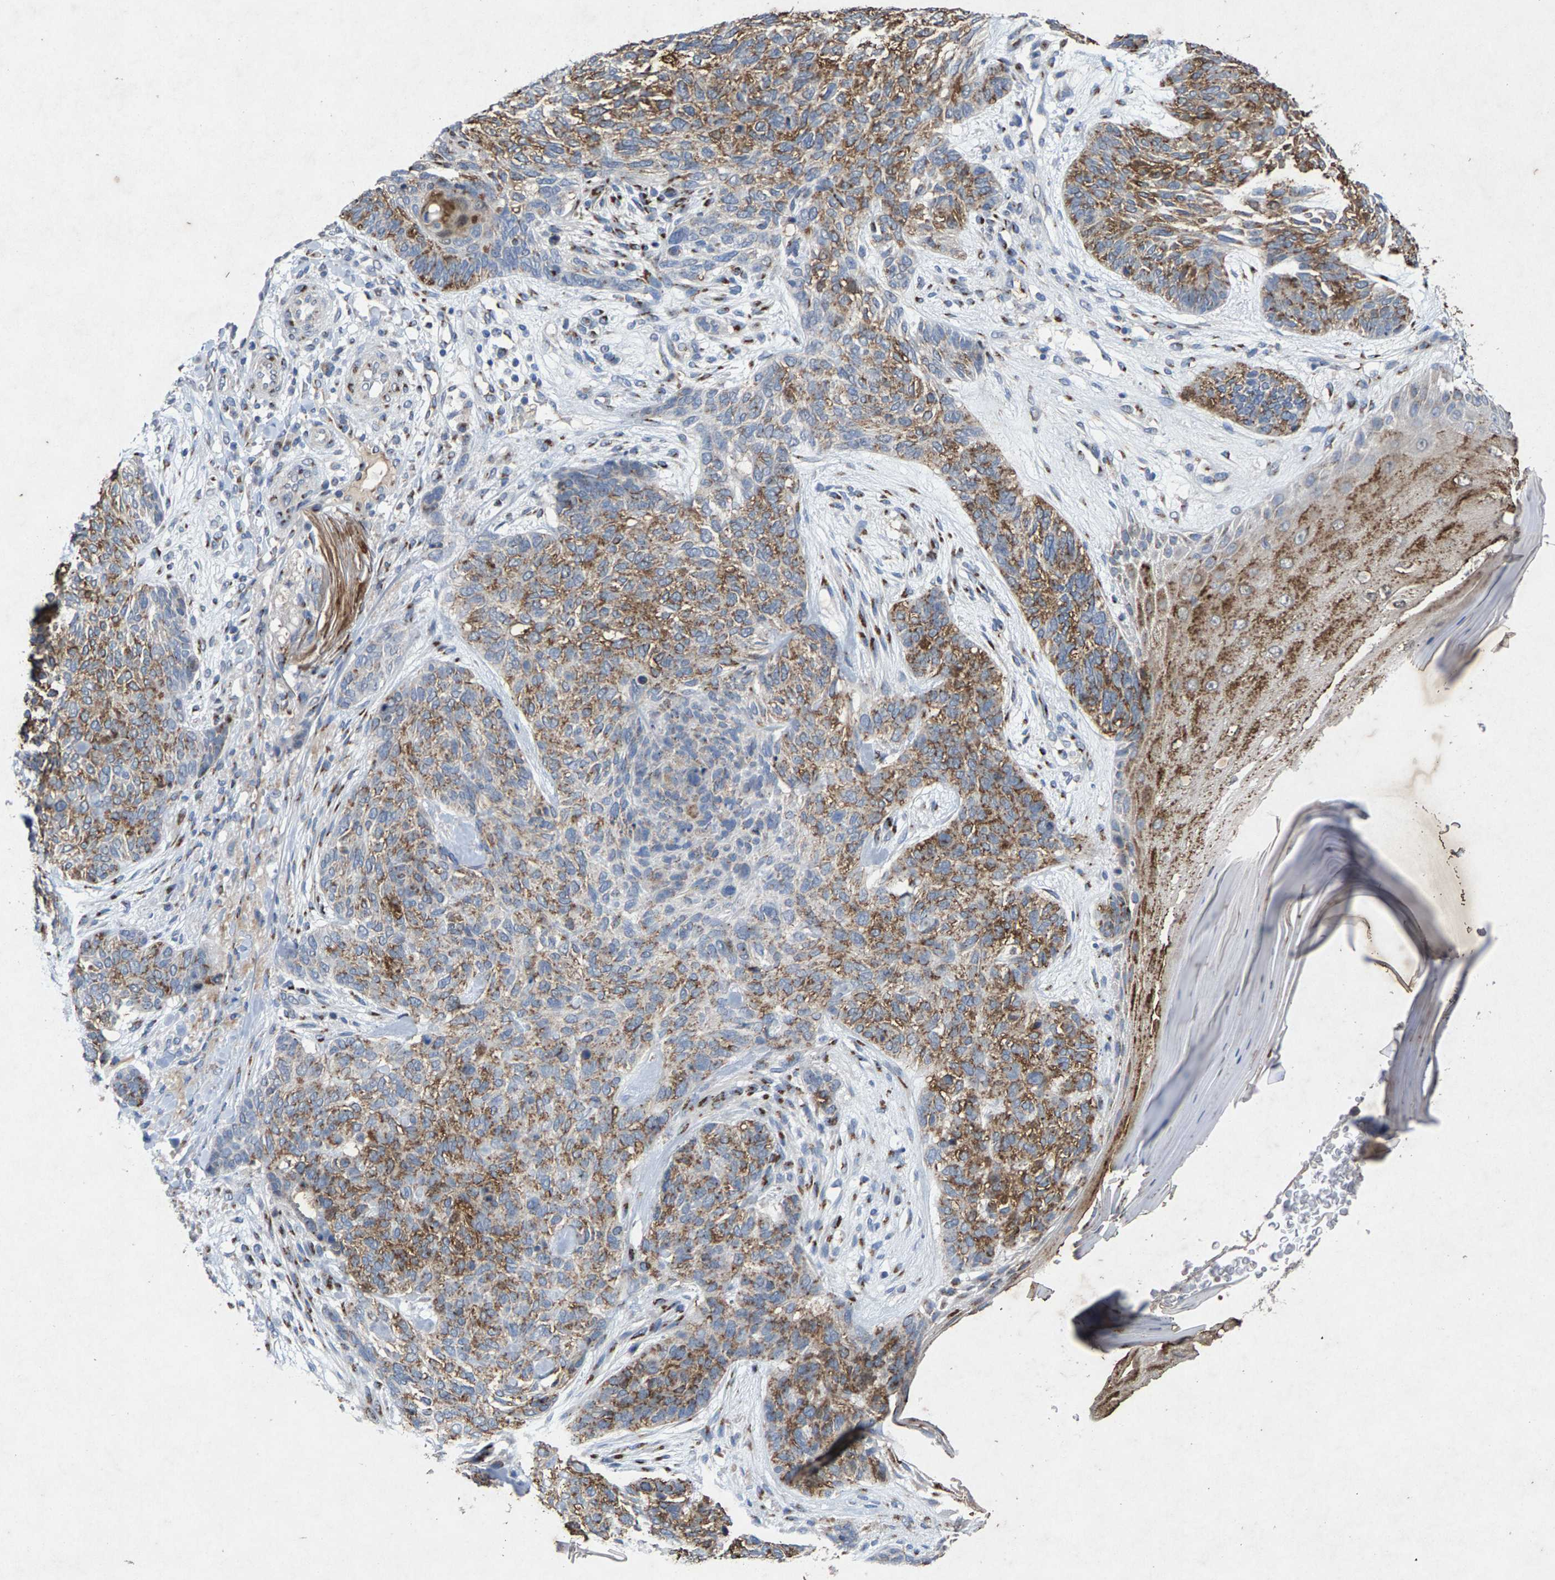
{"staining": {"intensity": "moderate", "quantity": ">75%", "location": "cytoplasmic/membranous"}, "tissue": "skin cancer", "cell_type": "Tumor cells", "image_type": "cancer", "snomed": [{"axis": "morphology", "description": "Basal cell carcinoma"}, {"axis": "topography", "description": "Skin"}], "caption": "High-power microscopy captured an immunohistochemistry (IHC) image of skin cancer, revealing moderate cytoplasmic/membranous positivity in approximately >75% of tumor cells.", "gene": "MAN2A1", "patient": {"sex": "male", "age": 55}}